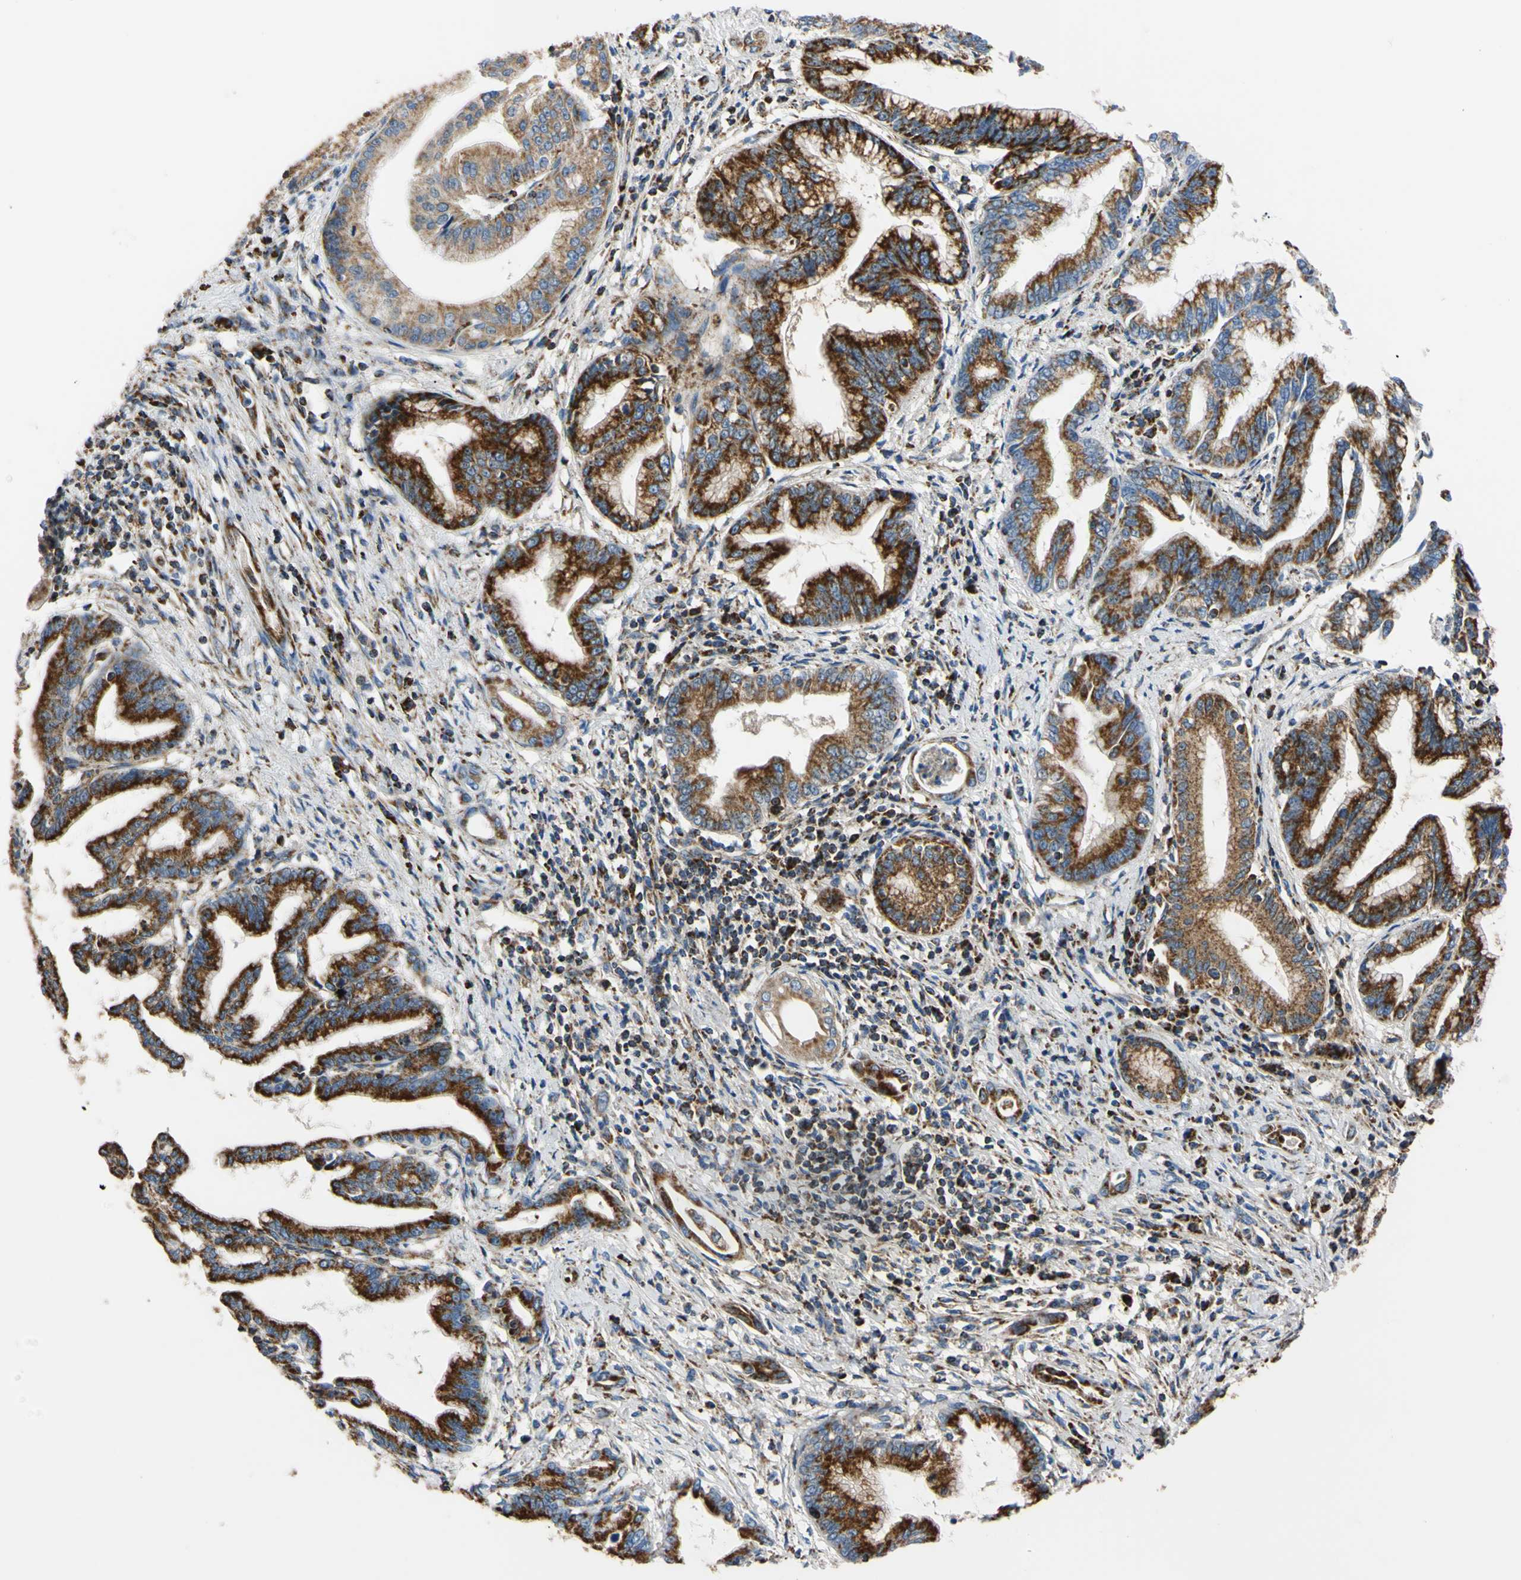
{"staining": {"intensity": "strong", "quantity": ">75%", "location": "cytoplasmic/membranous"}, "tissue": "pancreatic cancer", "cell_type": "Tumor cells", "image_type": "cancer", "snomed": [{"axis": "morphology", "description": "Adenocarcinoma, NOS"}, {"axis": "topography", "description": "Pancreas"}], "caption": "The micrograph reveals immunohistochemical staining of adenocarcinoma (pancreatic). There is strong cytoplasmic/membranous staining is present in about >75% of tumor cells.", "gene": "CLPP", "patient": {"sex": "female", "age": 64}}